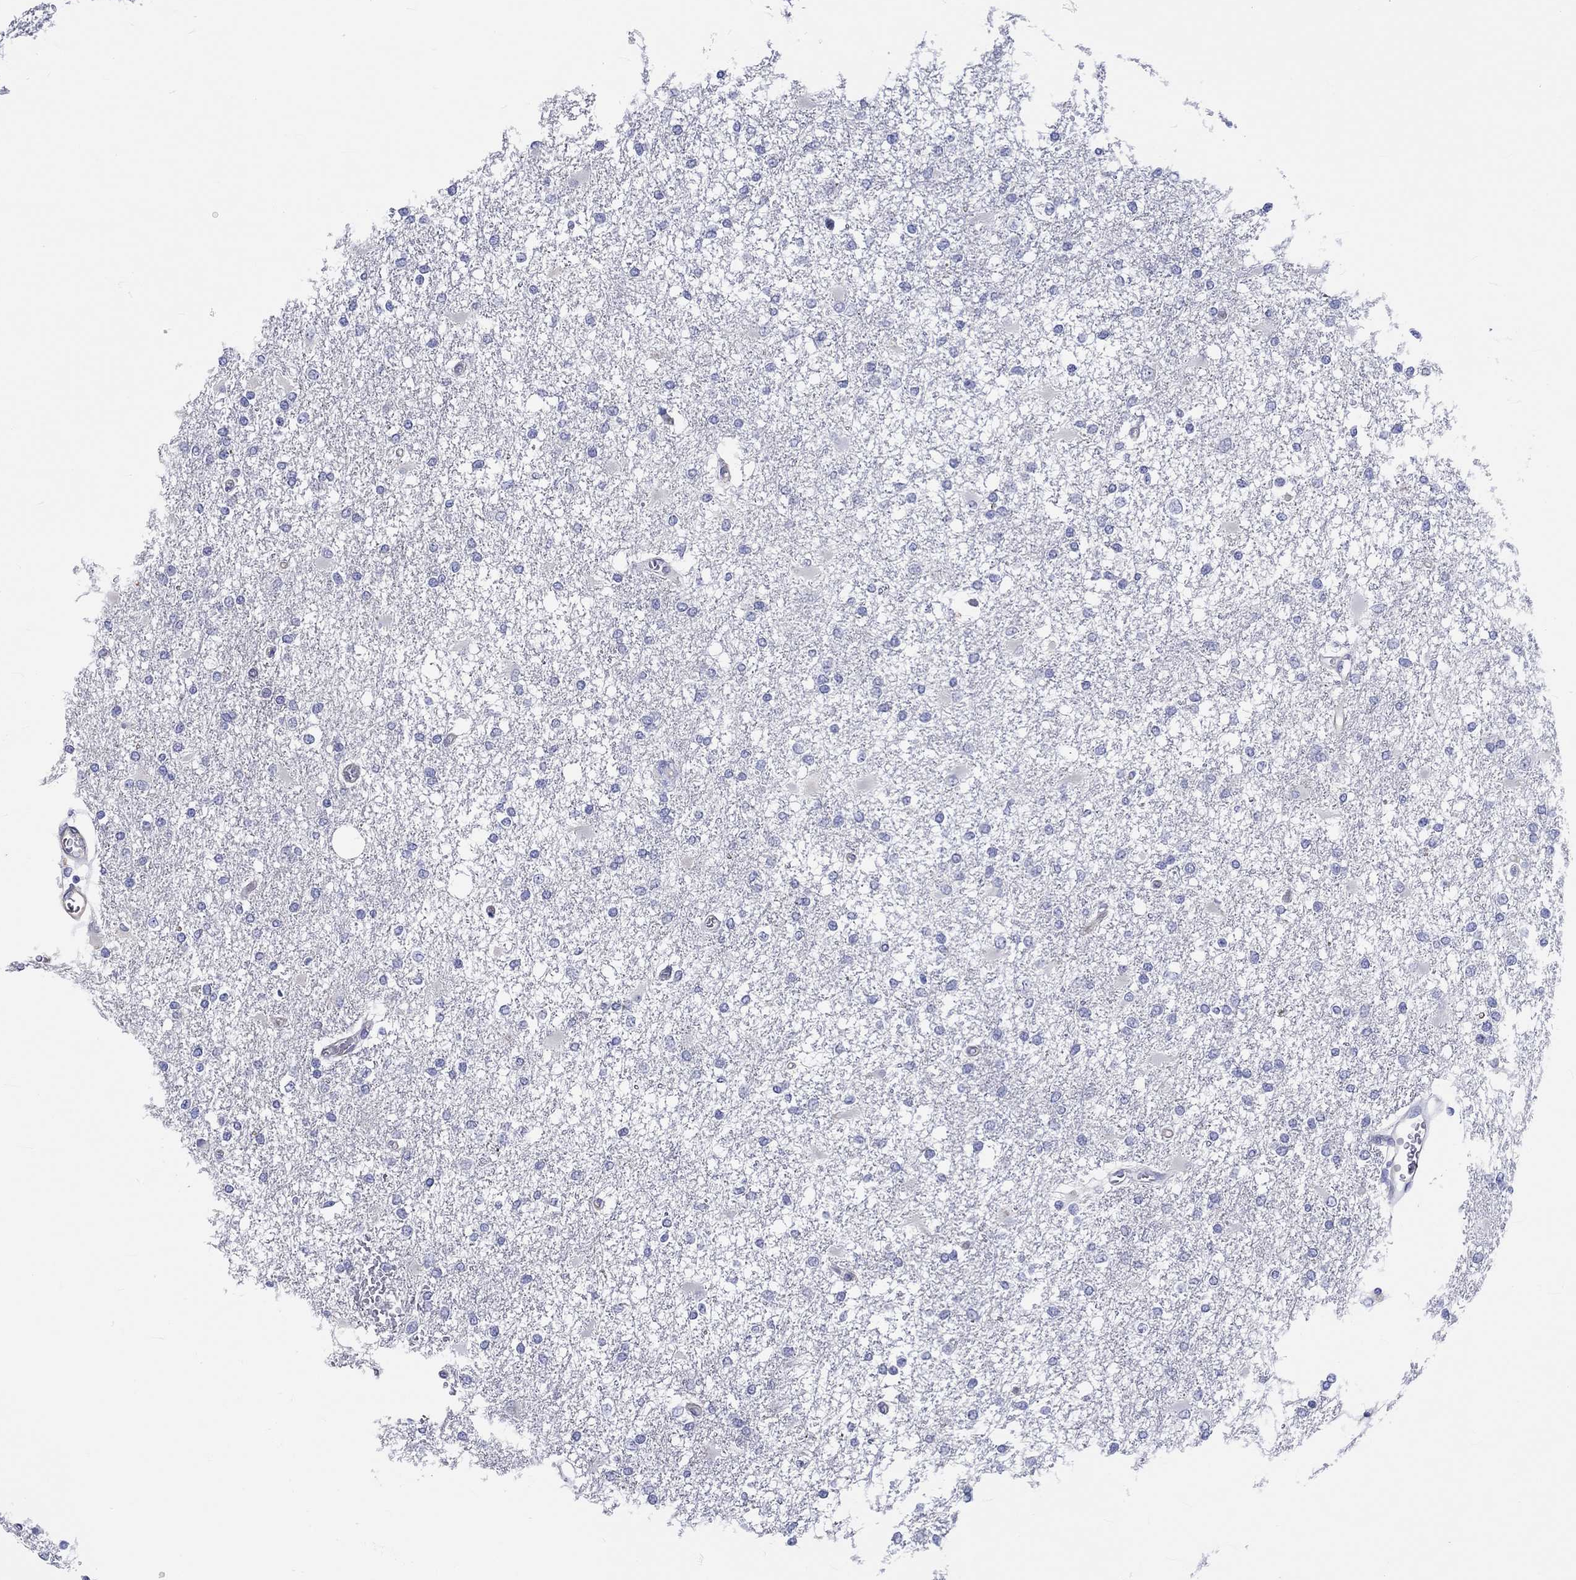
{"staining": {"intensity": "negative", "quantity": "none", "location": "none"}, "tissue": "glioma", "cell_type": "Tumor cells", "image_type": "cancer", "snomed": [{"axis": "morphology", "description": "Glioma, malignant, High grade"}, {"axis": "topography", "description": "Cerebral cortex"}], "caption": "DAB (3,3'-diaminobenzidine) immunohistochemical staining of malignant high-grade glioma exhibits no significant expression in tumor cells.", "gene": "CDY2B", "patient": {"sex": "male", "age": 79}}